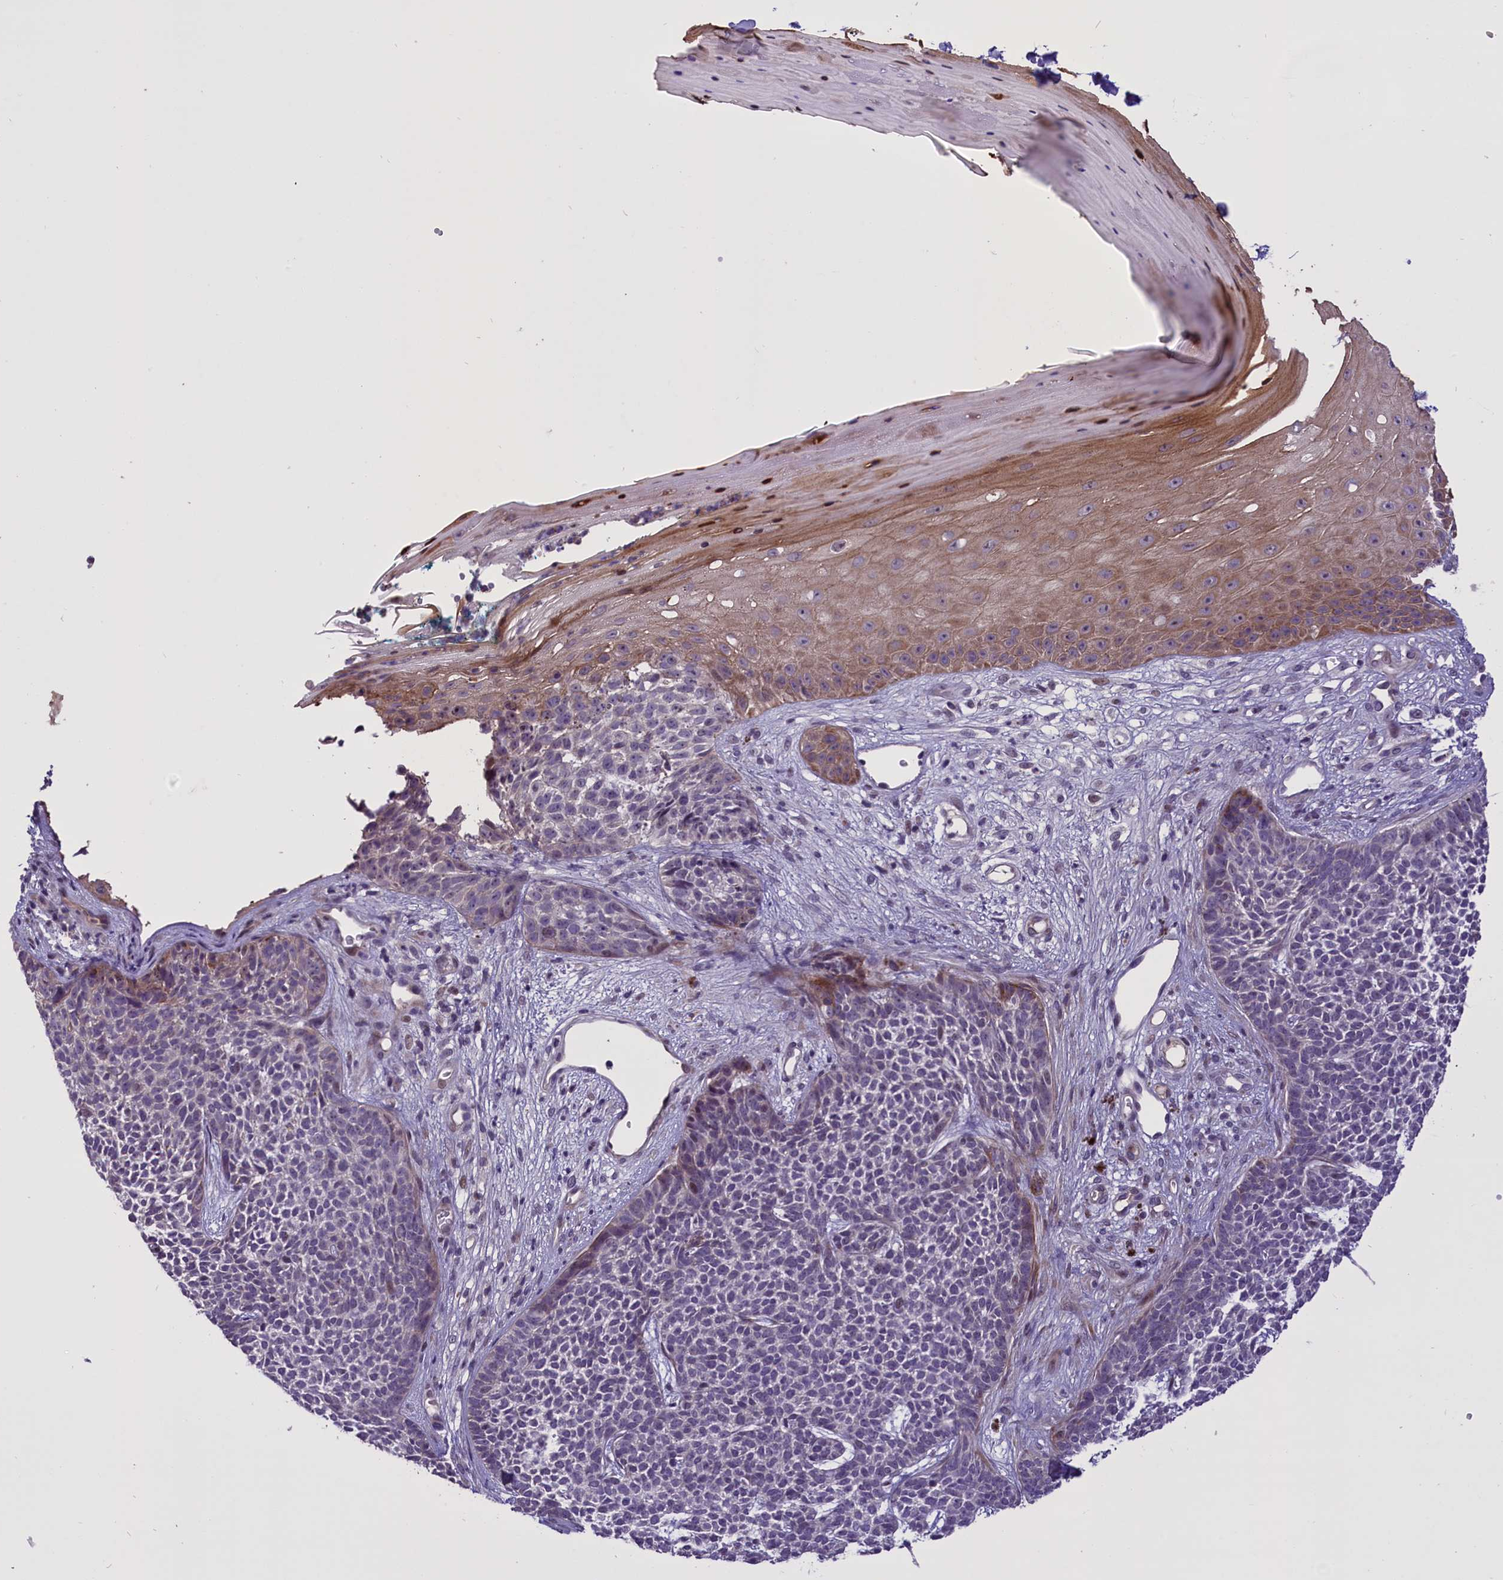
{"staining": {"intensity": "negative", "quantity": "none", "location": "none"}, "tissue": "skin cancer", "cell_type": "Tumor cells", "image_type": "cancer", "snomed": [{"axis": "morphology", "description": "Basal cell carcinoma"}, {"axis": "topography", "description": "Skin"}], "caption": "IHC histopathology image of neoplastic tissue: human skin cancer (basal cell carcinoma) stained with DAB (3,3'-diaminobenzidine) shows no significant protein staining in tumor cells. Brightfield microscopy of immunohistochemistry (IHC) stained with DAB (brown) and hematoxylin (blue), captured at high magnification.", "gene": "ENHO", "patient": {"sex": "female", "age": 84}}